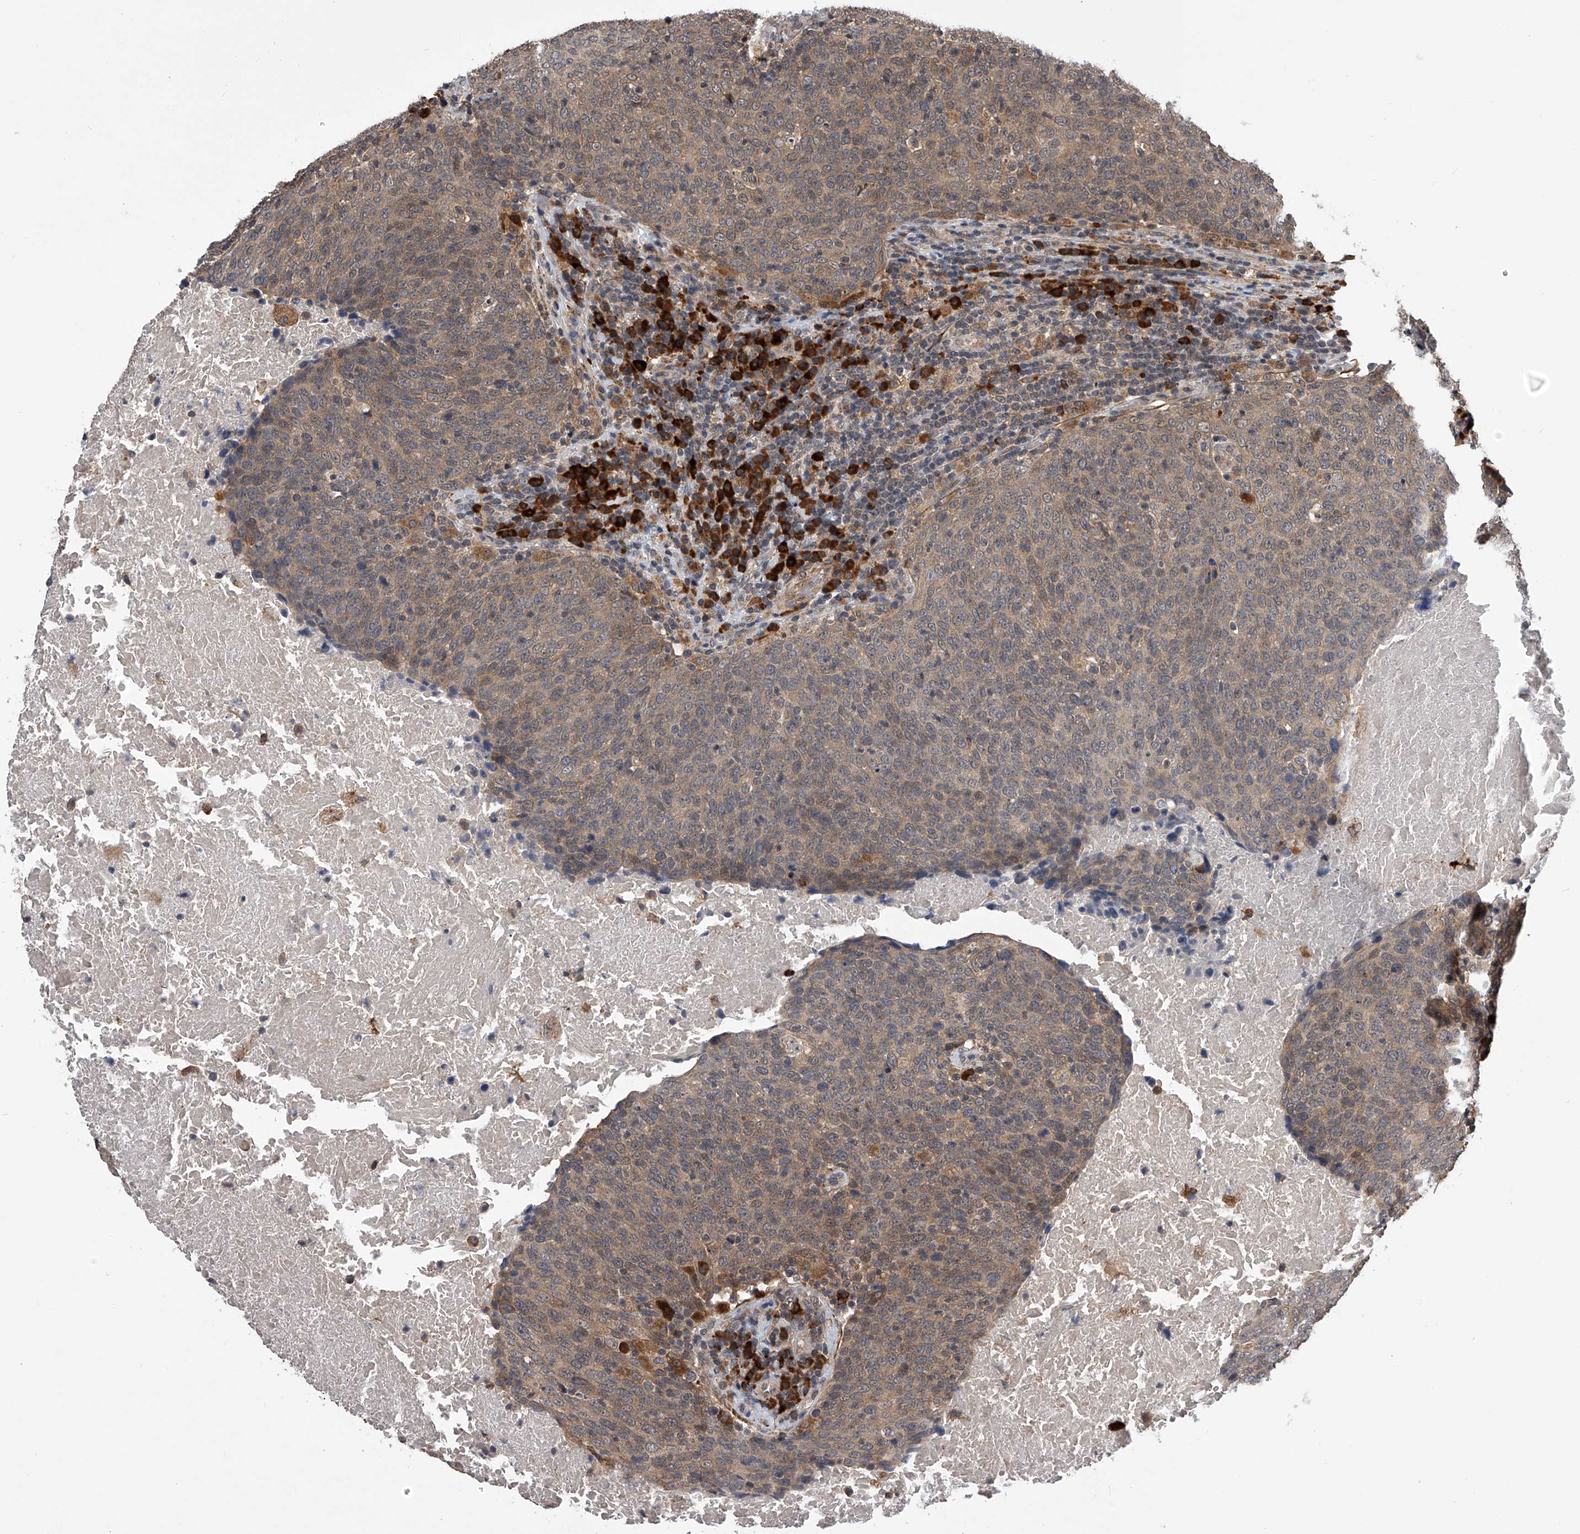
{"staining": {"intensity": "moderate", "quantity": ">75%", "location": "cytoplasmic/membranous"}, "tissue": "head and neck cancer", "cell_type": "Tumor cells", "image_type": "cancer", "snomed": [{"axis": "morphology", "description": "Squamous cell carcinoma, NOS"}, {"axis": "morphology", "description": "Squamous cell carcinoma, metastatic, NOS"}, {"axis": "topography", "description": "Lymph node"}, {"axis": "topography", "description": "Head-Neck"}], "caption": "Immunohistochemistry of human head and neck cancer demonstrates medium levels of moderate cytoplasmic/membranous positivity in about >75% of tumor cells.", "gene": "SPOCK1", "patient": {"sex": "male", "age": 62}}